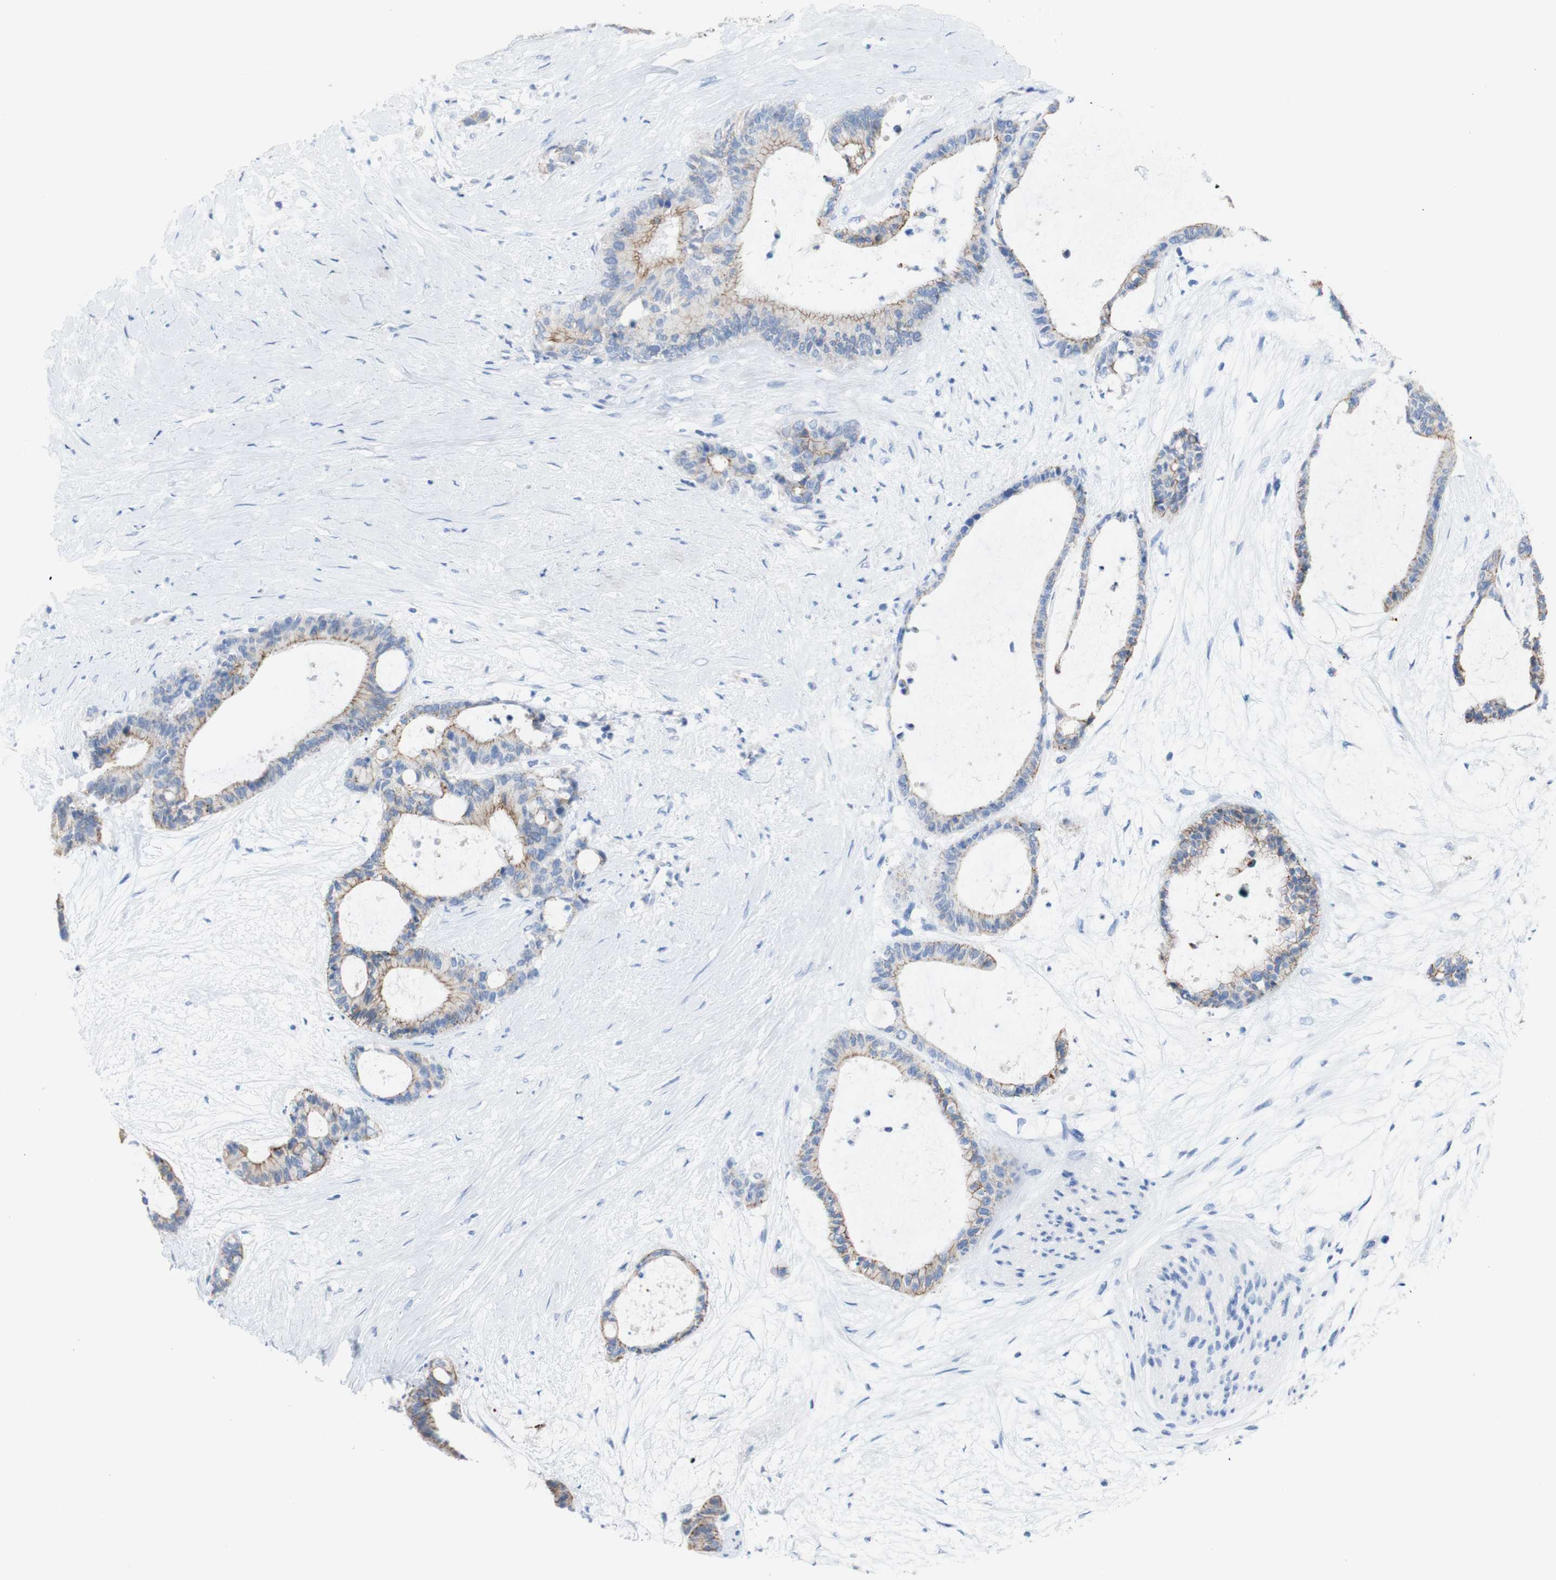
{"staining": {"intensity": "moderate", "quantity": "25%-75%", "location": "cytoplasmic/membranous"}, "tissue": "liver cancer", "cell_type": "Tumor cells", "image_type": "cancer", "snomed": [{"axis": "morphology", "description": "Cholangiocarcinoma"}, {"axis": "topography", "description": "Liver"}], "caption": "Cholangiocarcinoma (liver) stained with DAB IHC displays medium levels of moderate cytoplasmic/membranous staining in approximately 25%-75% of tumor cells.", "gene": "DSC2", "patient": {"sex": "female", "age": 73}}